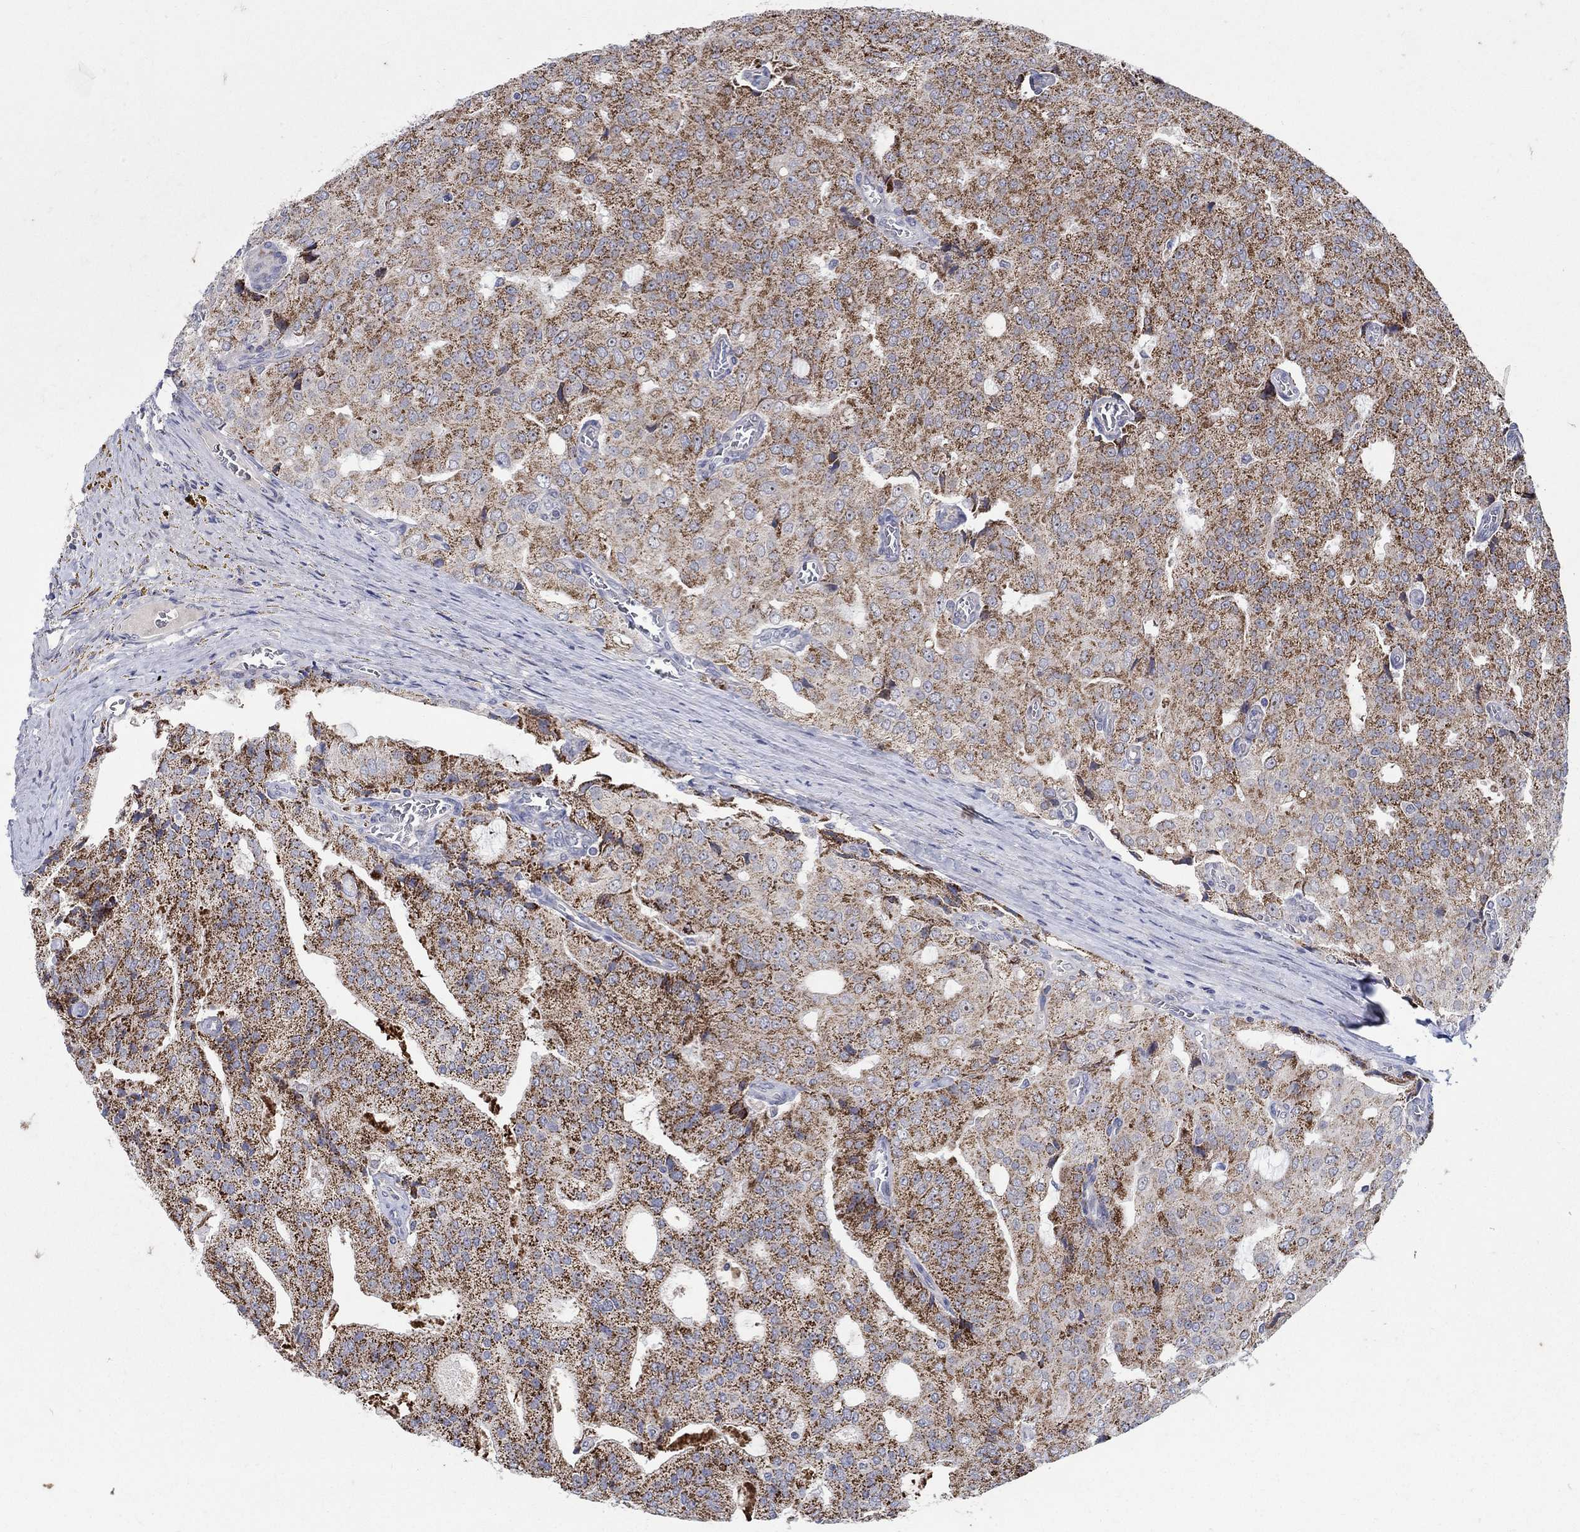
{"staining": {"intensity": "strong", "quantity": "25%-75%", "location": "cytoplasmic/membranous"}, "tissue": "prostate cancer", "cell_type": "Tumor cells", "image_type": "cancer", "snomed": [{"axis": "morphology", "description": "Adenocarcinoma, NOS"}, {"axis": "topography", "description": "Prostate and seminal vesicle, NOS"}, {"axis": "topography", "description": "Prostate"}], "caption": "Tumor cells exhibit strong cytoplasmic/membranous expression in approximately 25%-75% of cells in adenocarcinoma (prostate).", "gene": "HMX2", "patient": {"sex": "male", "age": 67}}